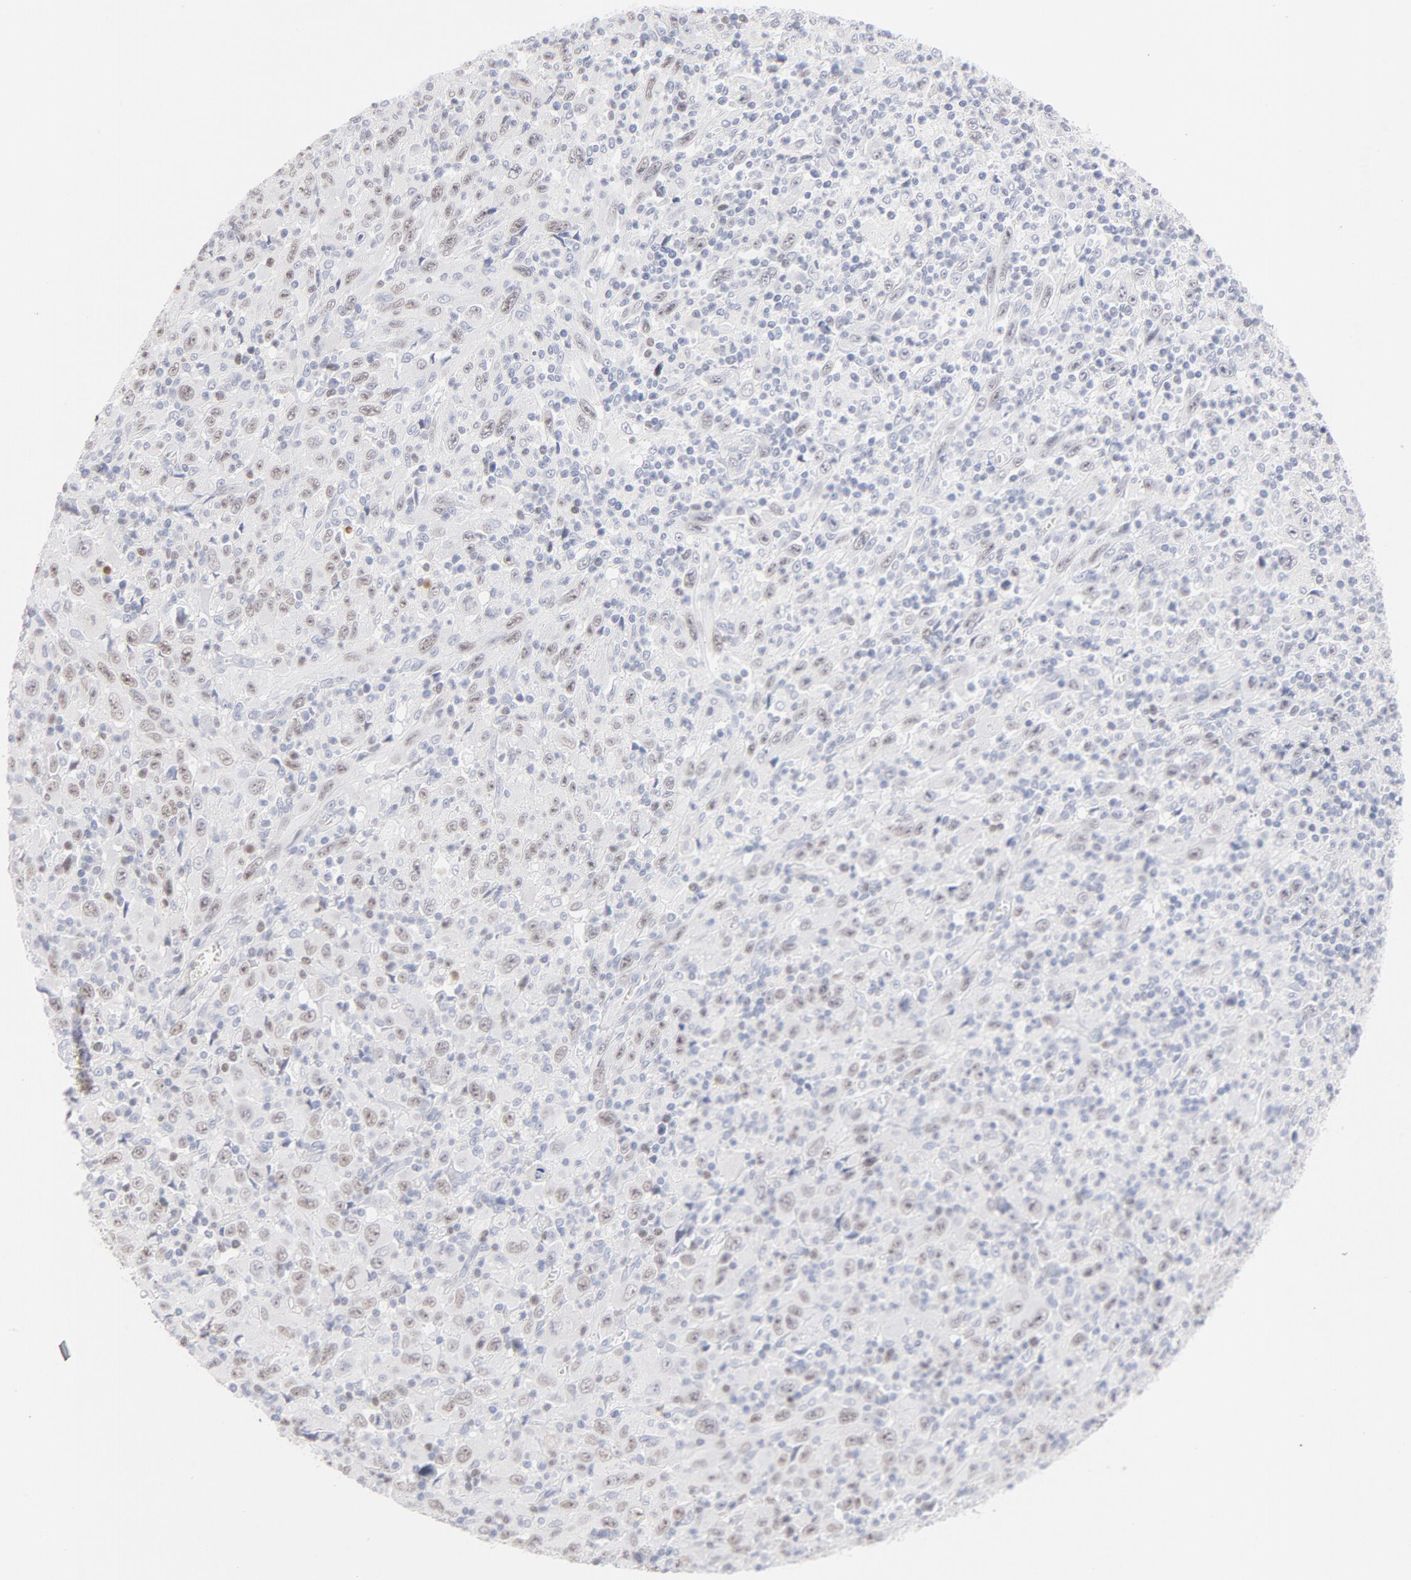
{"staining": {"intensity": "weak", "quantity": "25%-75%", "location": "nuclear"}, "tissue": "melanoma", "cell_type": "Tumor cells", "image_type": "cancer", "snomed": [{"axis": "morphology", "description": "Malignant melanoma, Metastatic site"}, {"axis": "topography", "description": "Skin"}], "caption": "IHC (DAB (3,3'-diaminobenzidine)) staining of human melanoma exhibits weak nuclear protein expression in about 25%-75% of tumor cells. The staining was performed using DAB (3,3'-diaminobenzidine), with brown indicating positive protein expression. Nuclei are stained blue with hematoxylin.", "gene": "MCM7", "patient": {"sex": "female", "age": 56}}